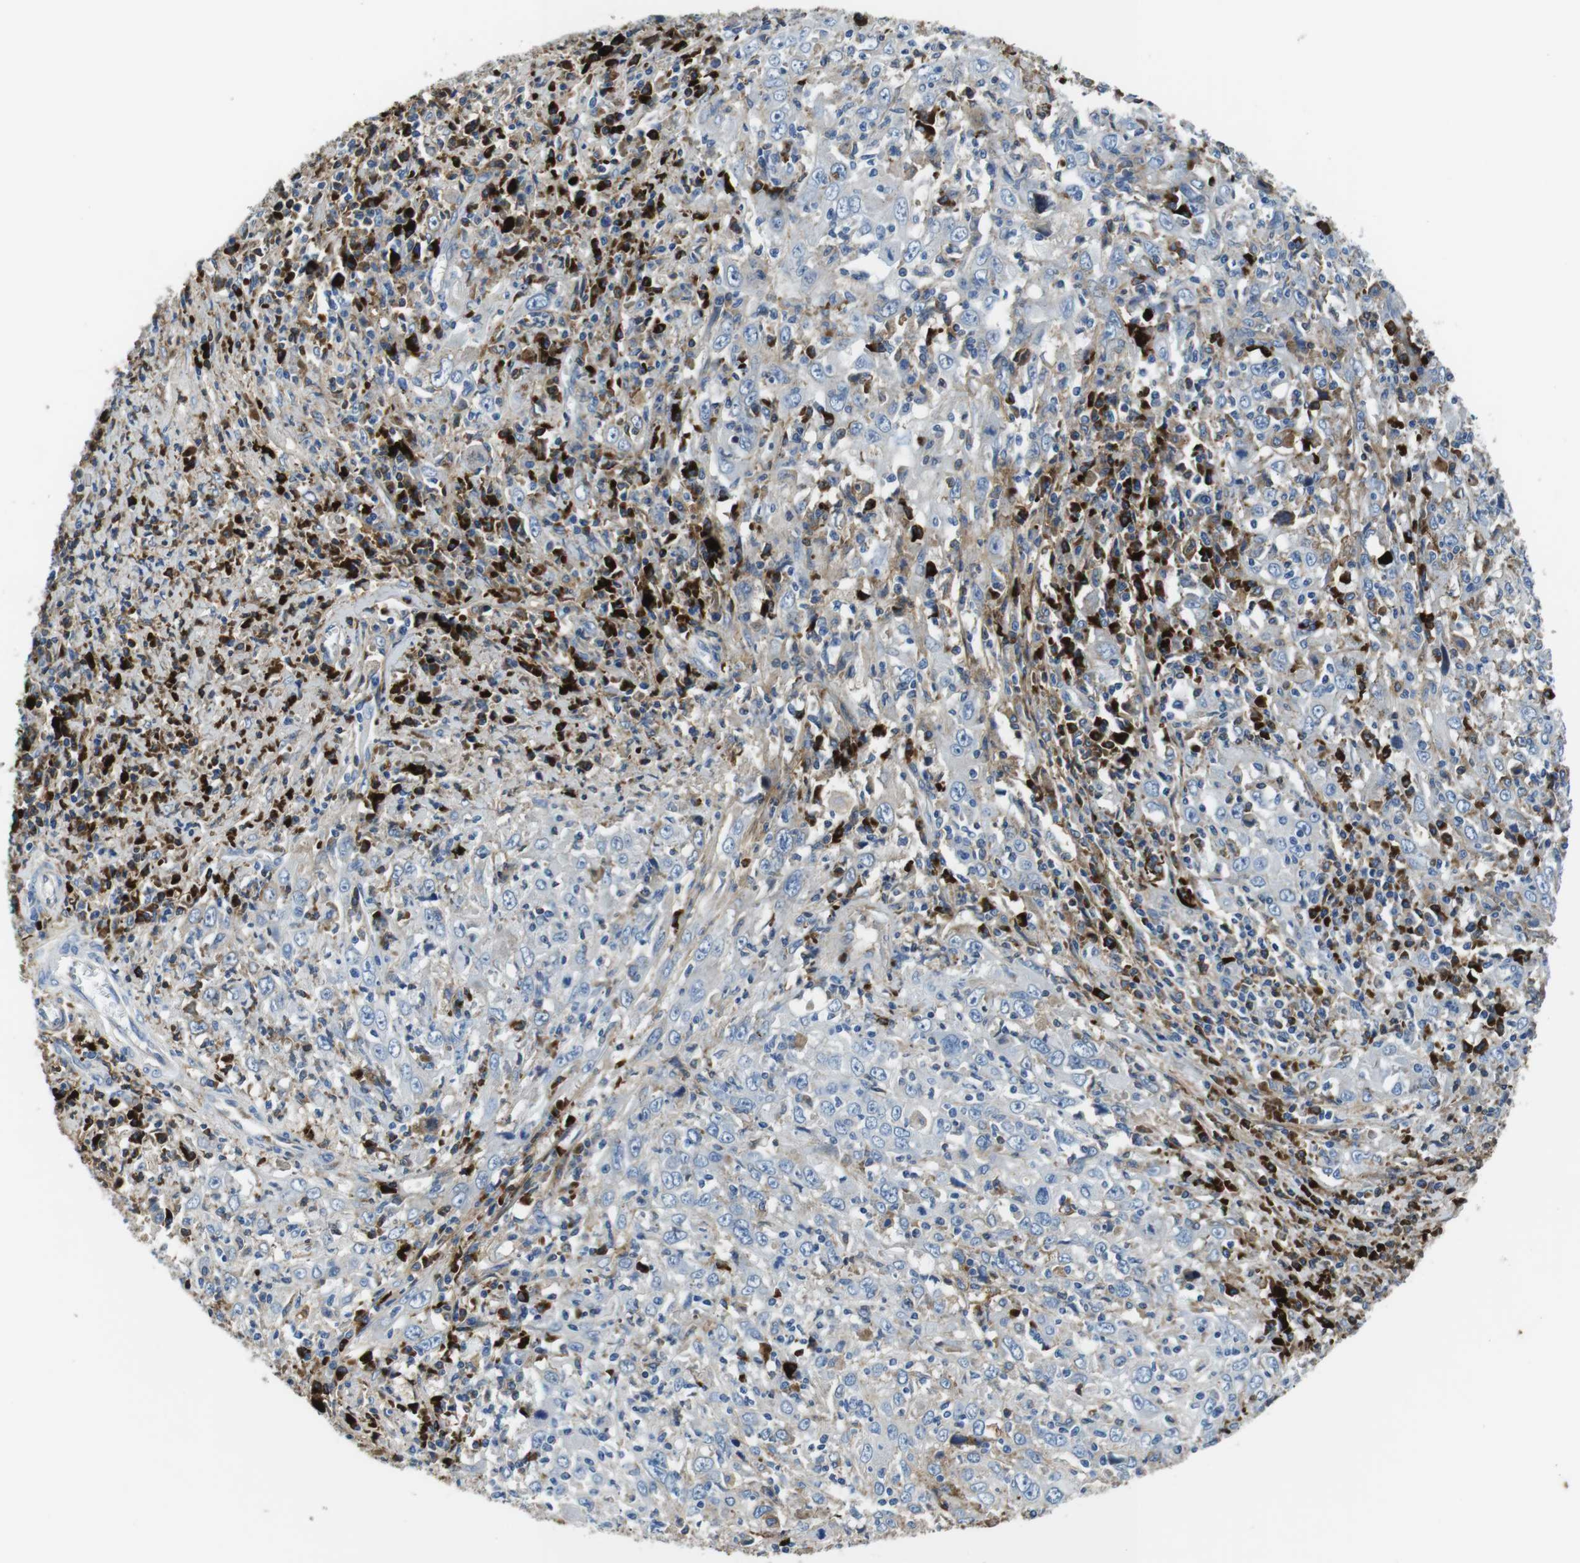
{"staining": {"intensity": "moderate", "quantity": "25%-75%", "location": "cytoplasmic/membranous"}, "tissue": "cervical cancer", "cell_type": "Tumor cells", "image_type": "cancer", "snomed": [{"axis": "morphology", "description": "Squamous cell carcinoma, NOS"}, {"axis": "topography", "description": "Cervix"}], "caption": "A high-resolution image shows immunohistochemistry (IHC) staining of cervical cancer, which reveals moderate cytoplasmic/membranous expression in approximately 25%-75% of tumor cells.", "gene": "IGKC", "patient": {"sex": "female", "age": 46}}